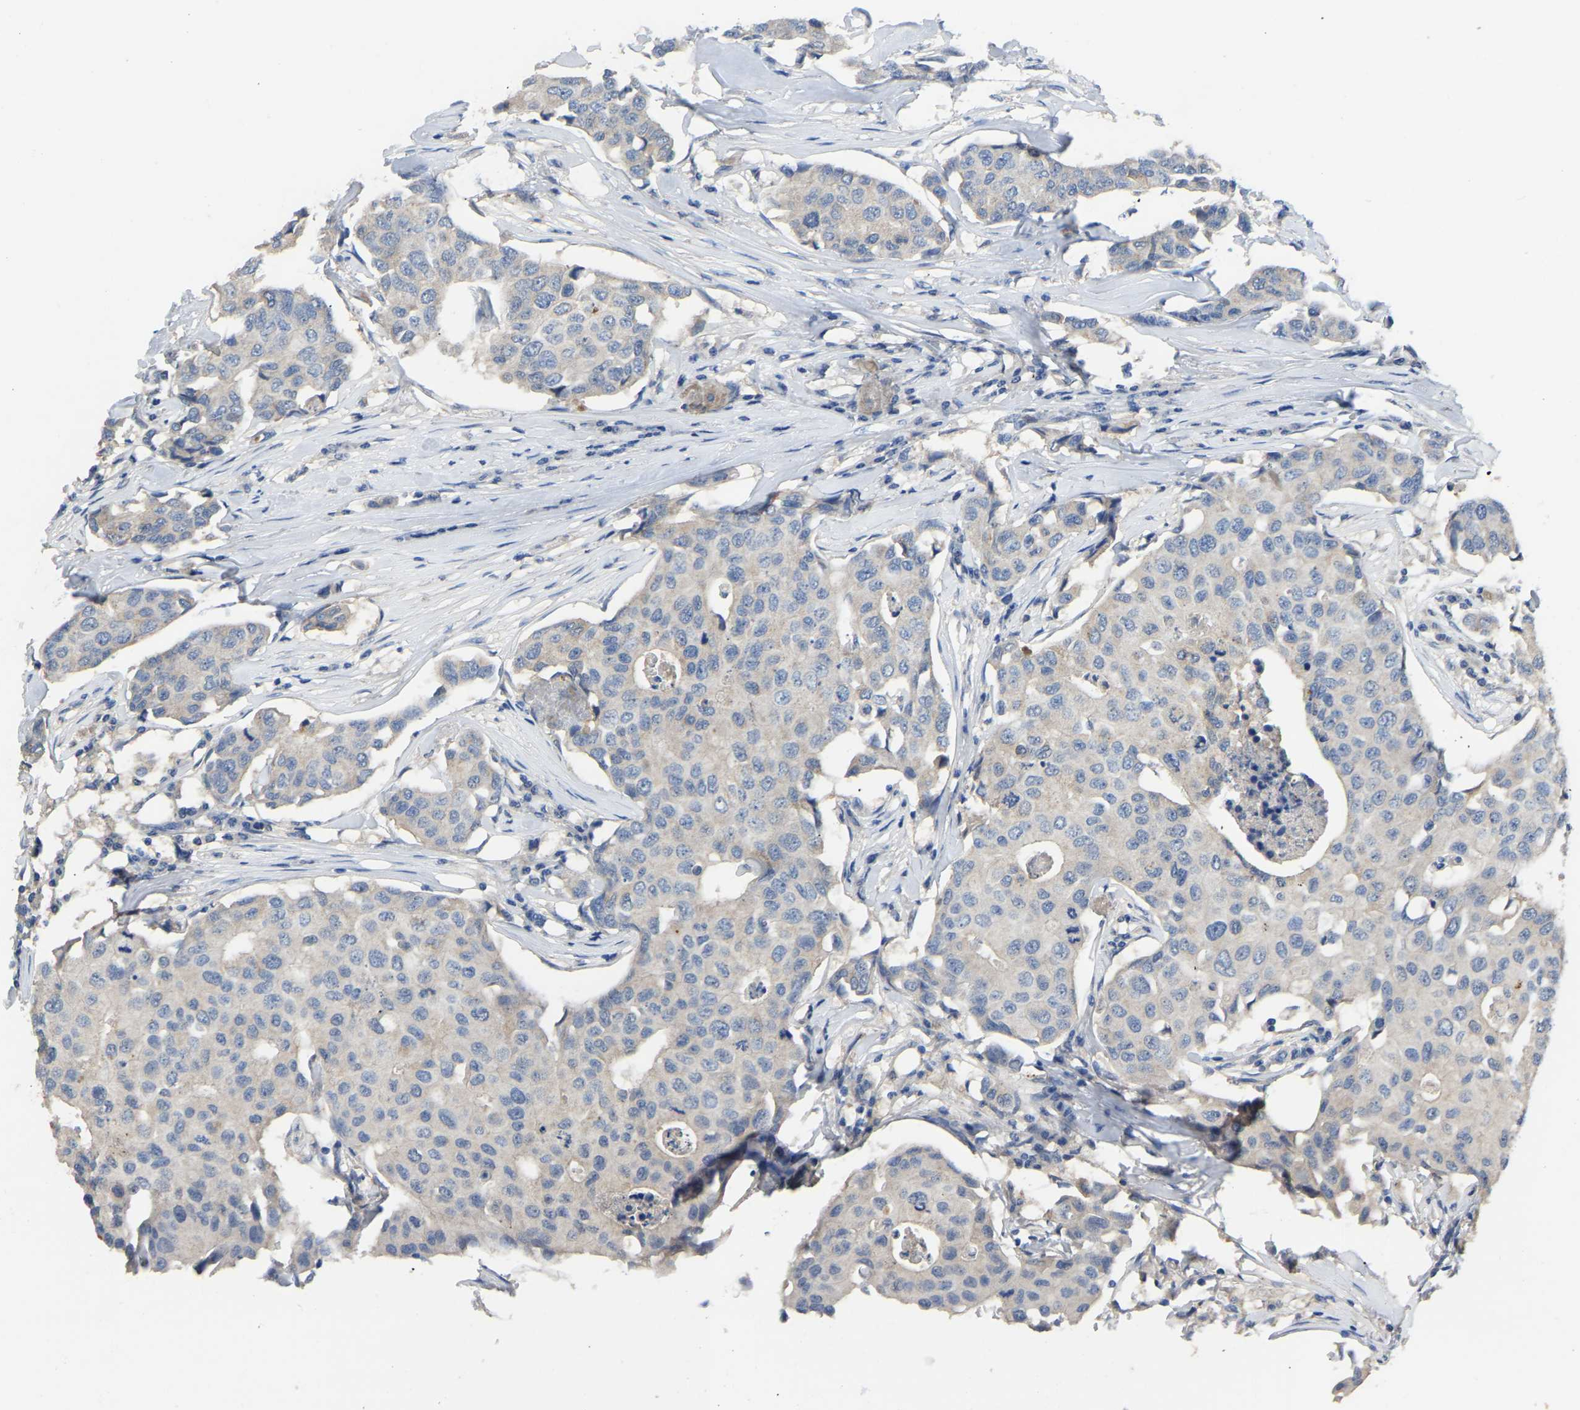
{"staining": {"intensity": "negative", "quantity": "none", "location": "none"}, "tissue": "breast cancer", "cell_type": "Tumor cells", "image_type": "cancer", "snomed": [{"axis": "morphology", "description": "Duct carcinoma"}, {"axis": "topography", "description": "Breast"}], "caption": "Tumor cells are negative for brown protein staining in breast cancer (invasive ductal carcinoma).", "gene": "HIGD2B", "patient": {"sex": "female", "age": 80}}